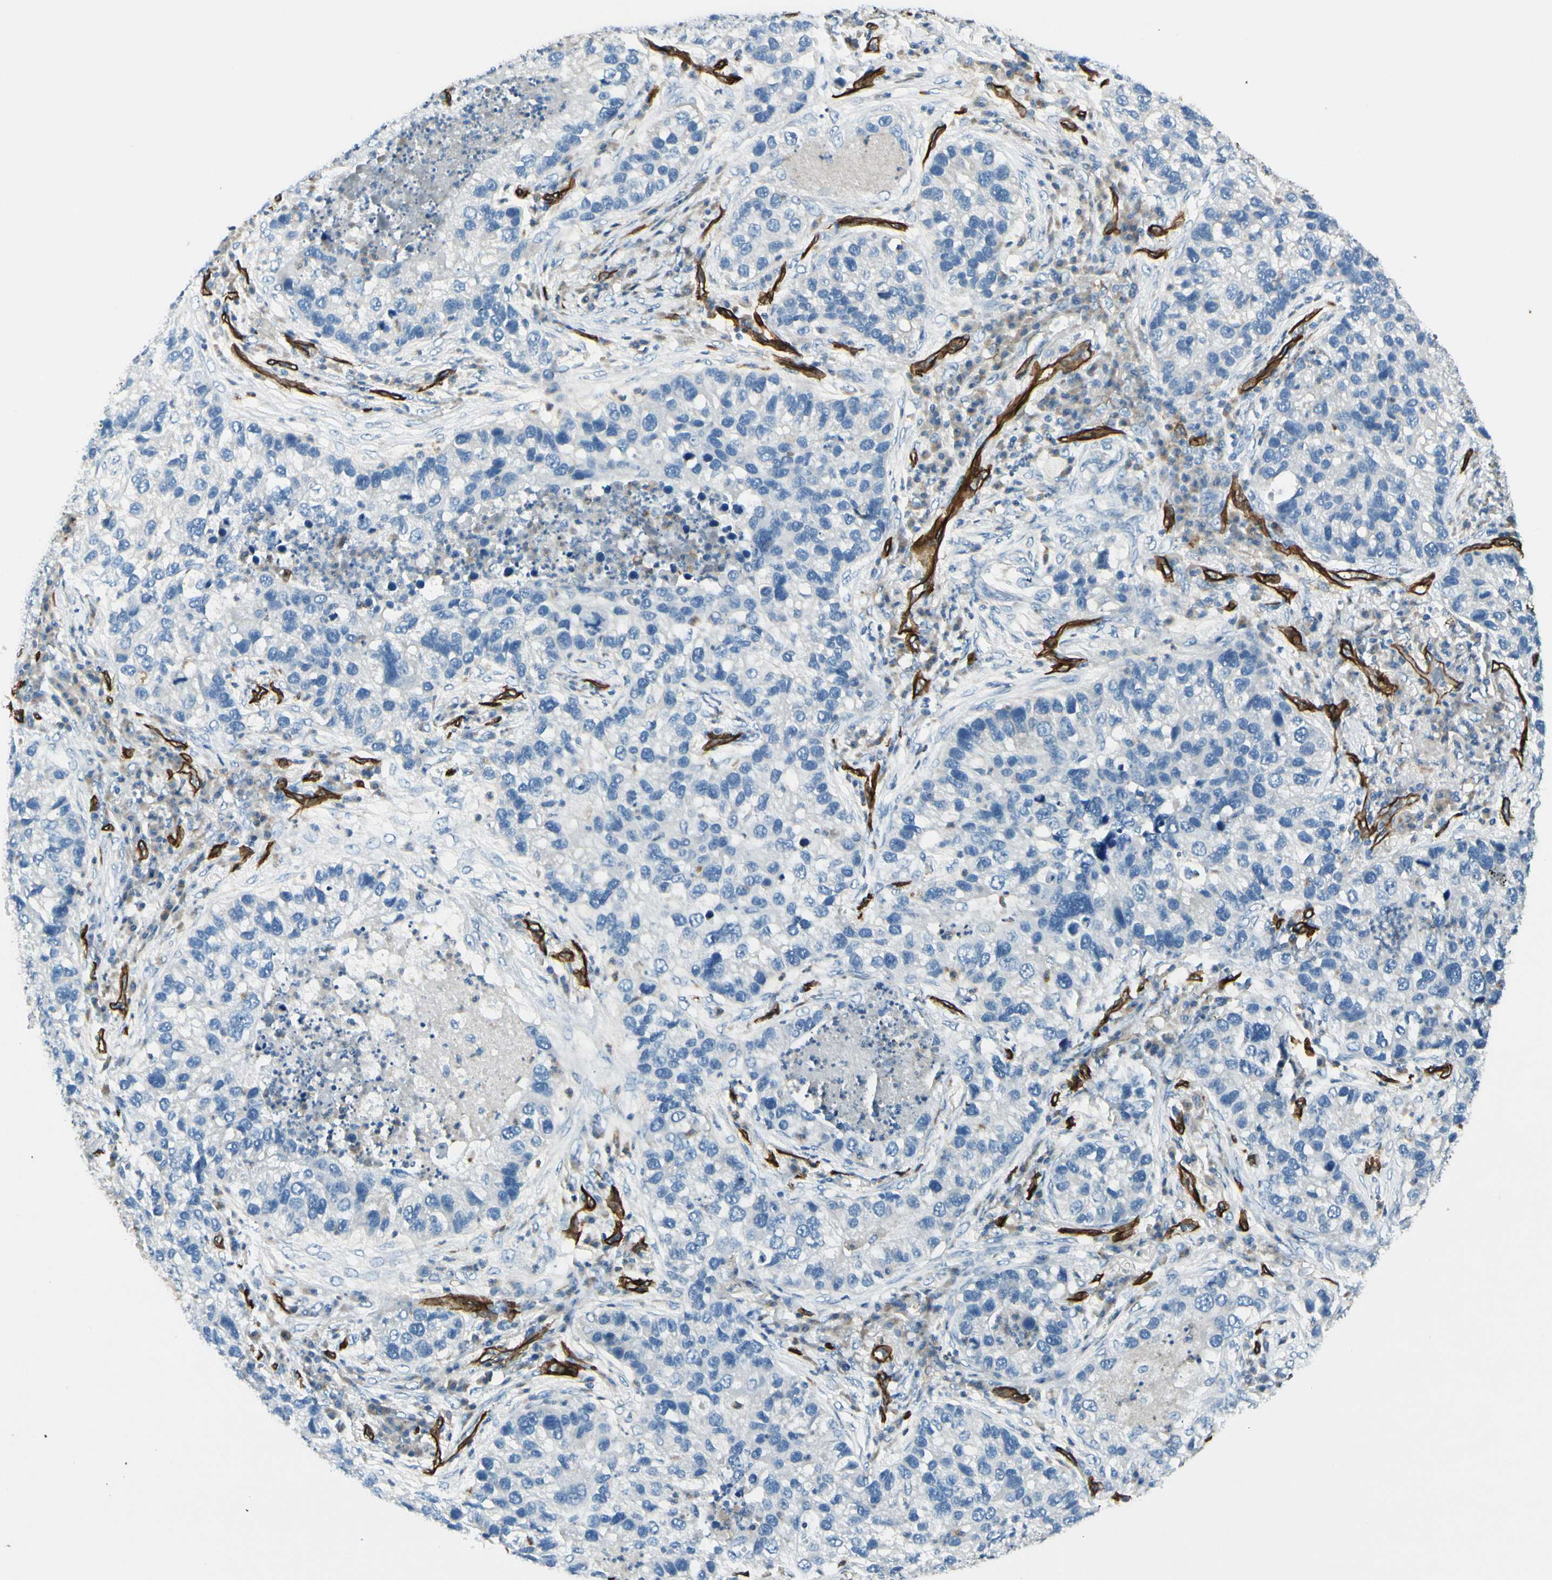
{"staining": {"intensity": "negative", "quantity": "none", "location": "none"}, "tissue": "lung cancer", "cell_type": "Tumor cells", "image_type": "cancer", "snomed": [{"axis": "morphology", "description": "Normal tissue, NOS"}, {"axis": "morphology", "description": "Adenocarcinoma, NOS"}, {"axis": "topography", "description": "Bronchus"}, {"axis": "topography", "description": "Lung"}], "caption": "DAB immunohistochemical staining of lung adenocarcinoma reveals no significant staining in tumor cells.", "gene": "CD93", "patient": {"sex": "male", "age": 54}}